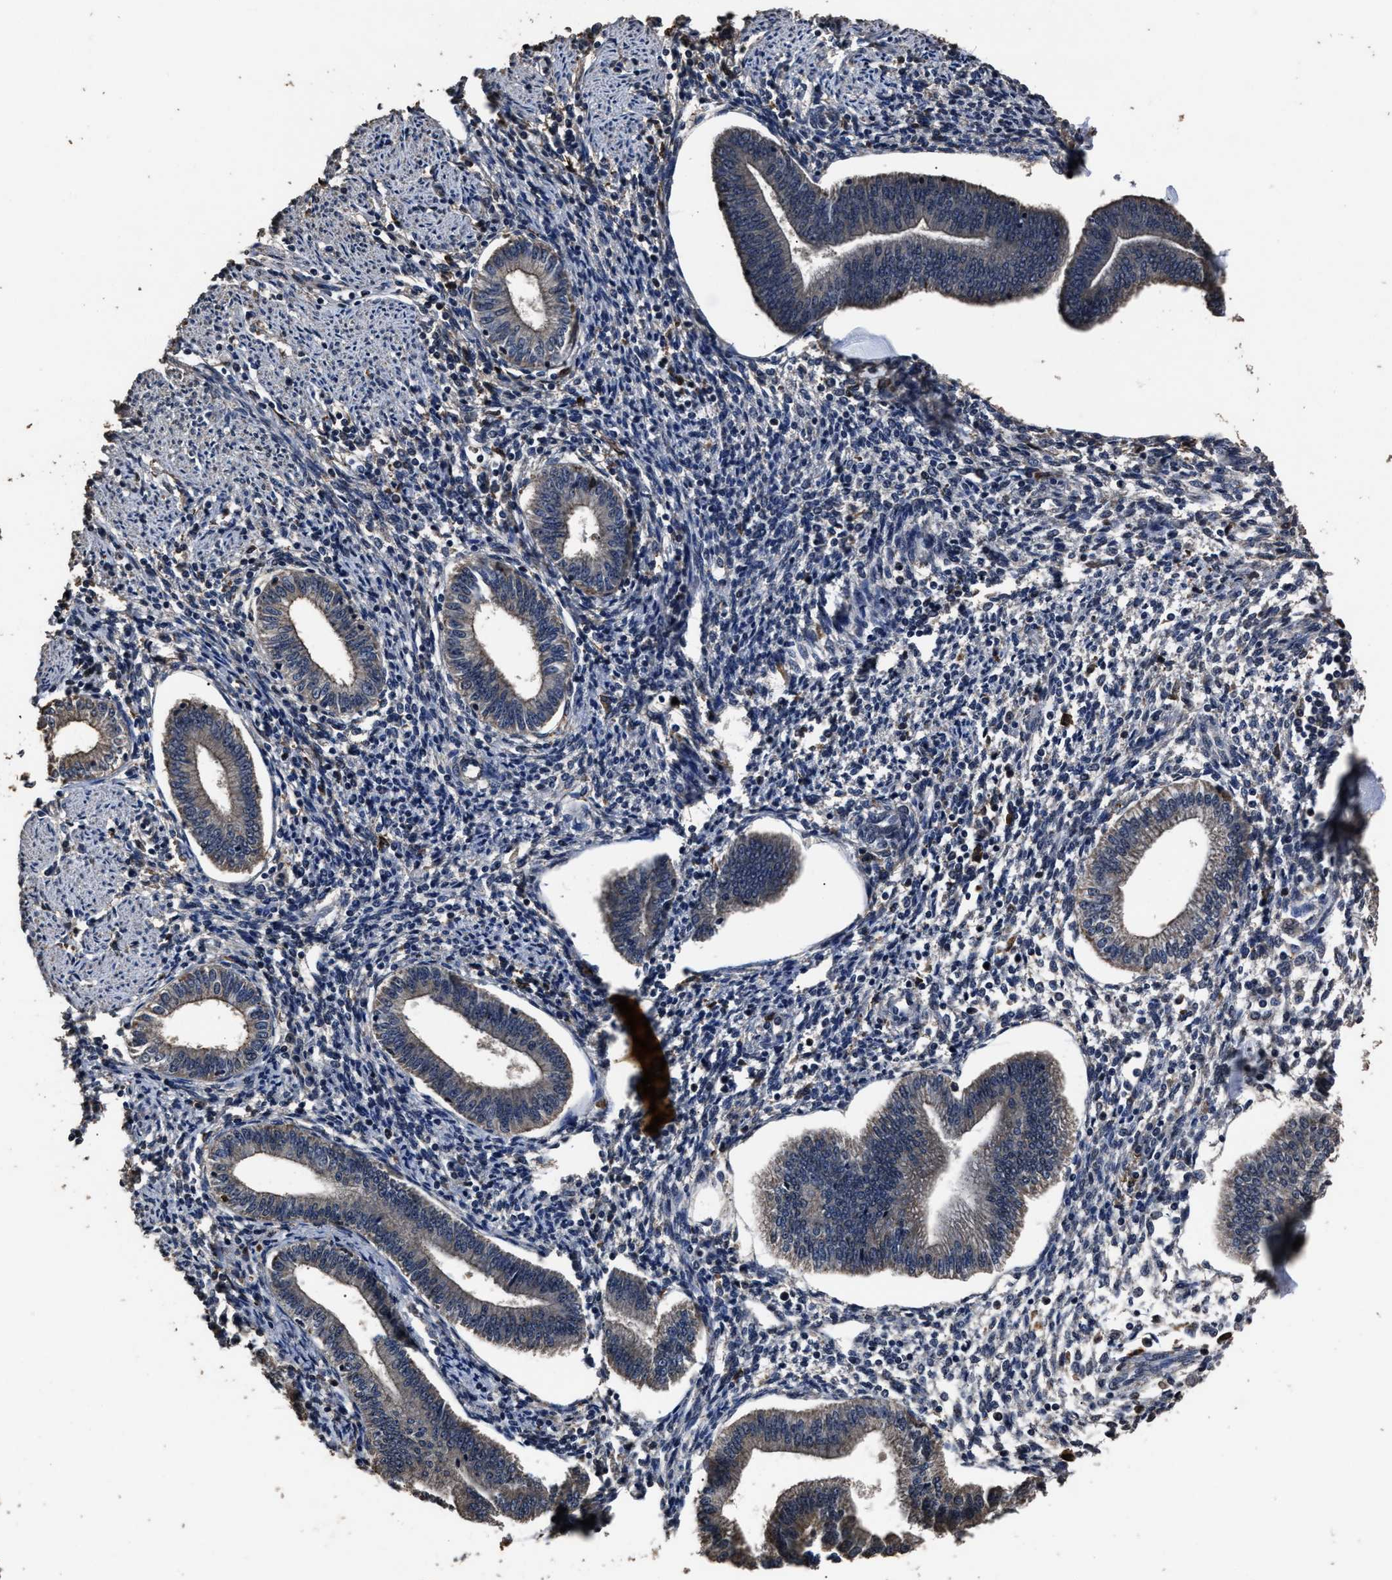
{"staining": {"intensity": "weak", "quantity": "<25%", "location": "cytoplasmic/membranous"}, "tissue": "endometrium", "cell_type": "Cells in endometrial stroma", "image_type": "normal", "snomed": [{"axis": "morphology", "description": "Normal tissue, NOS"}, {"axis": "topography", "description": "Endometrium"}], "caption": "A high-resolution histopathology image shows IHC staining of normal endometrium, which shows no significant positivity in cells in endometrial stroma. The staining was performed using DAB (3,3'-diaminobenzidine) to visualize the protein expression in brown, while the nuclei were stained in blue with hematoxylin (Magnification: 20x).", "gene": "RSBN1L", "patient": {"sex": "female", "age": 50}}